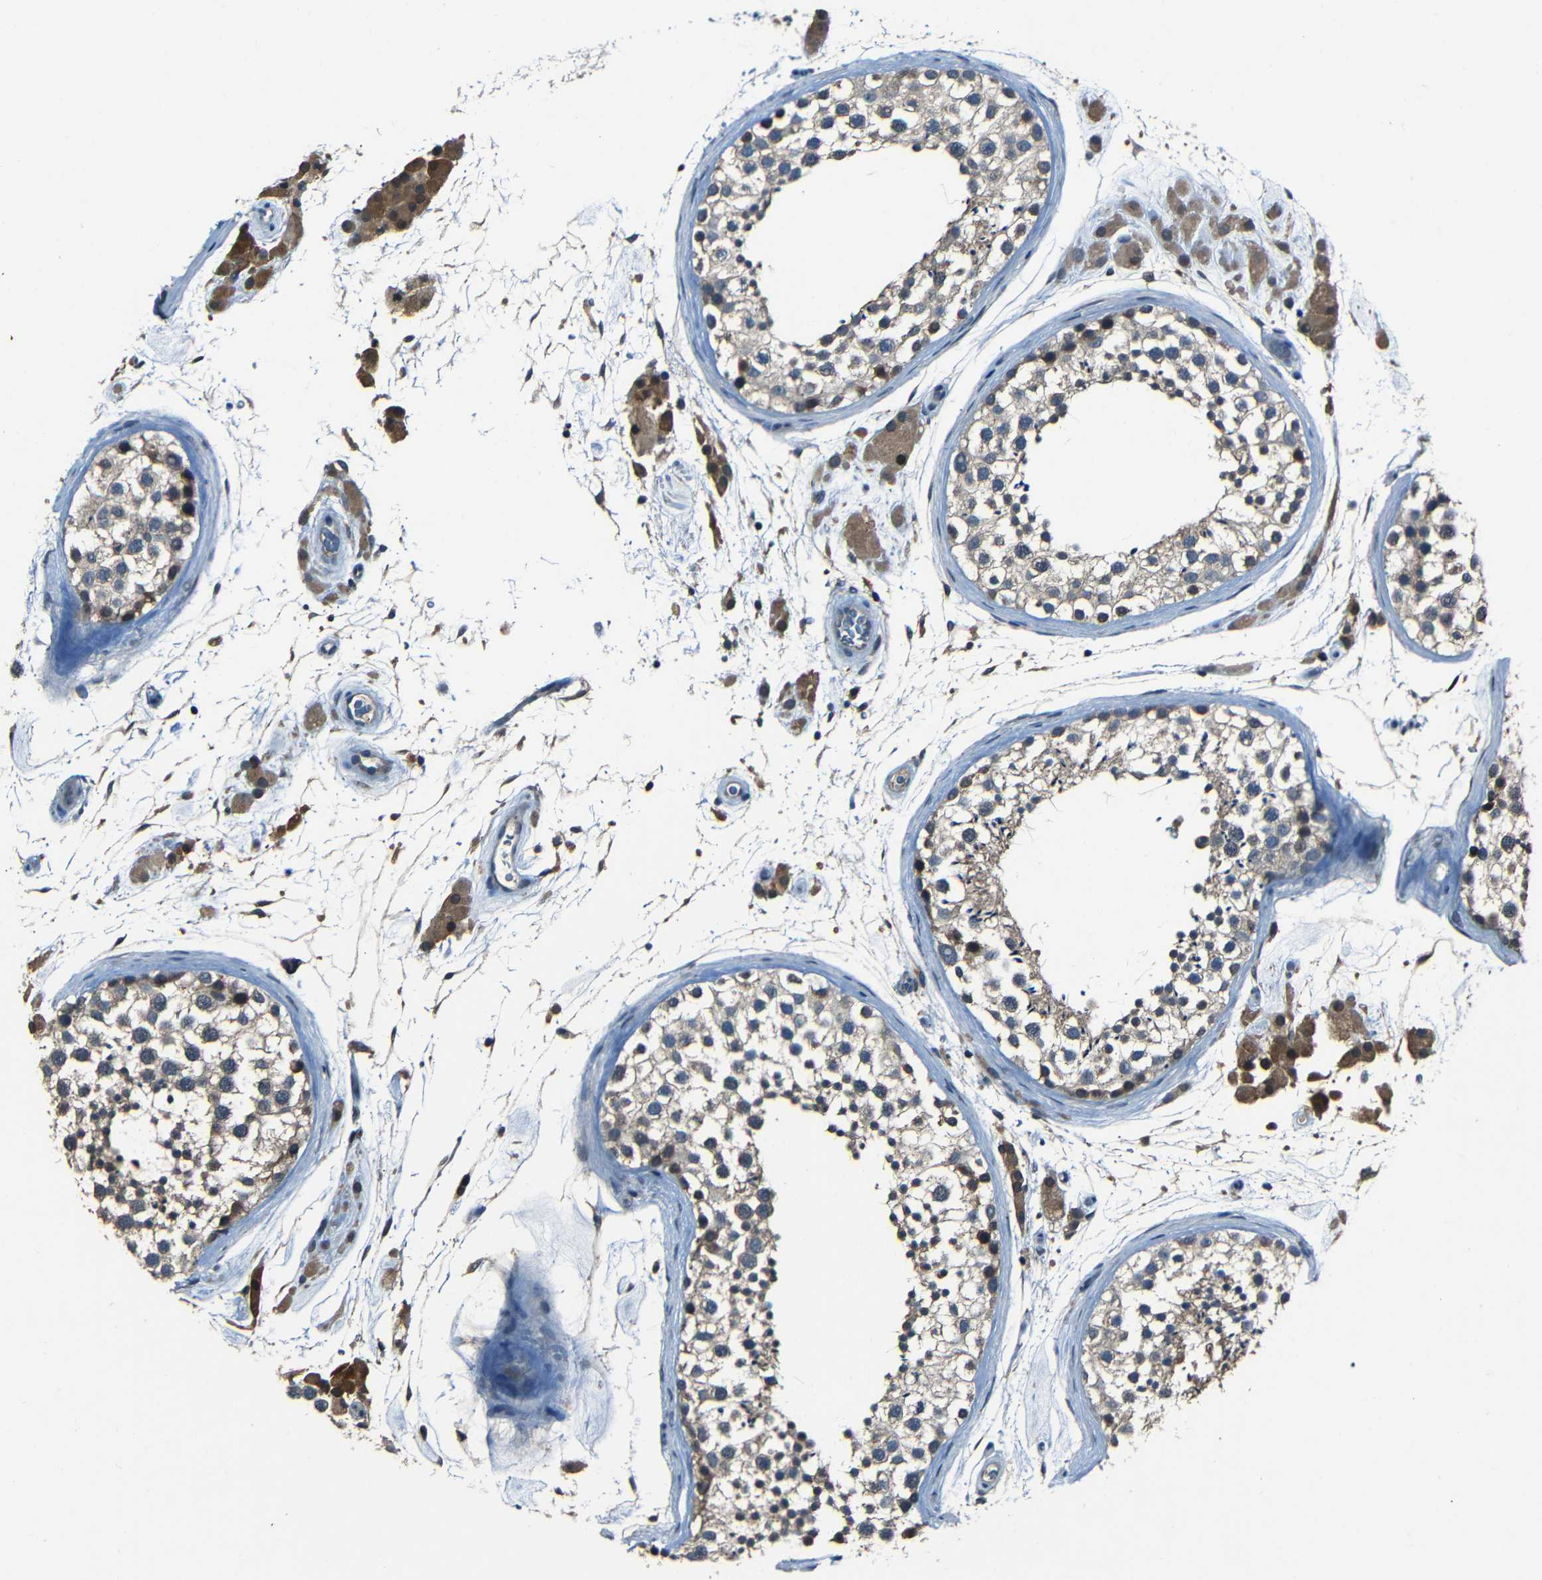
{"staining": {"intensity": "weak", "quantity": "25%-75%", "location": "cytoplasmic/membranous"}, "tissue": "testis", "cell_type": "Cells in seminiferous ducts", "image_type": "normal", "snomed": [{"axis": "morphology", "description": "Normal tissue, NOS"}, {"axis": "topography", "description": "Testis"}], "caption": "Immunohistochemical staining of unremarkable human testis shows weak cytoplasmic/membranous protein staining in approximately 25%-75% of cells in seminiferous ducts. The protein of interest is shown in brown color, while the nuclei are stained blue.", "gene": "SLA", "patient": {"sex": "male", "age": 46}}